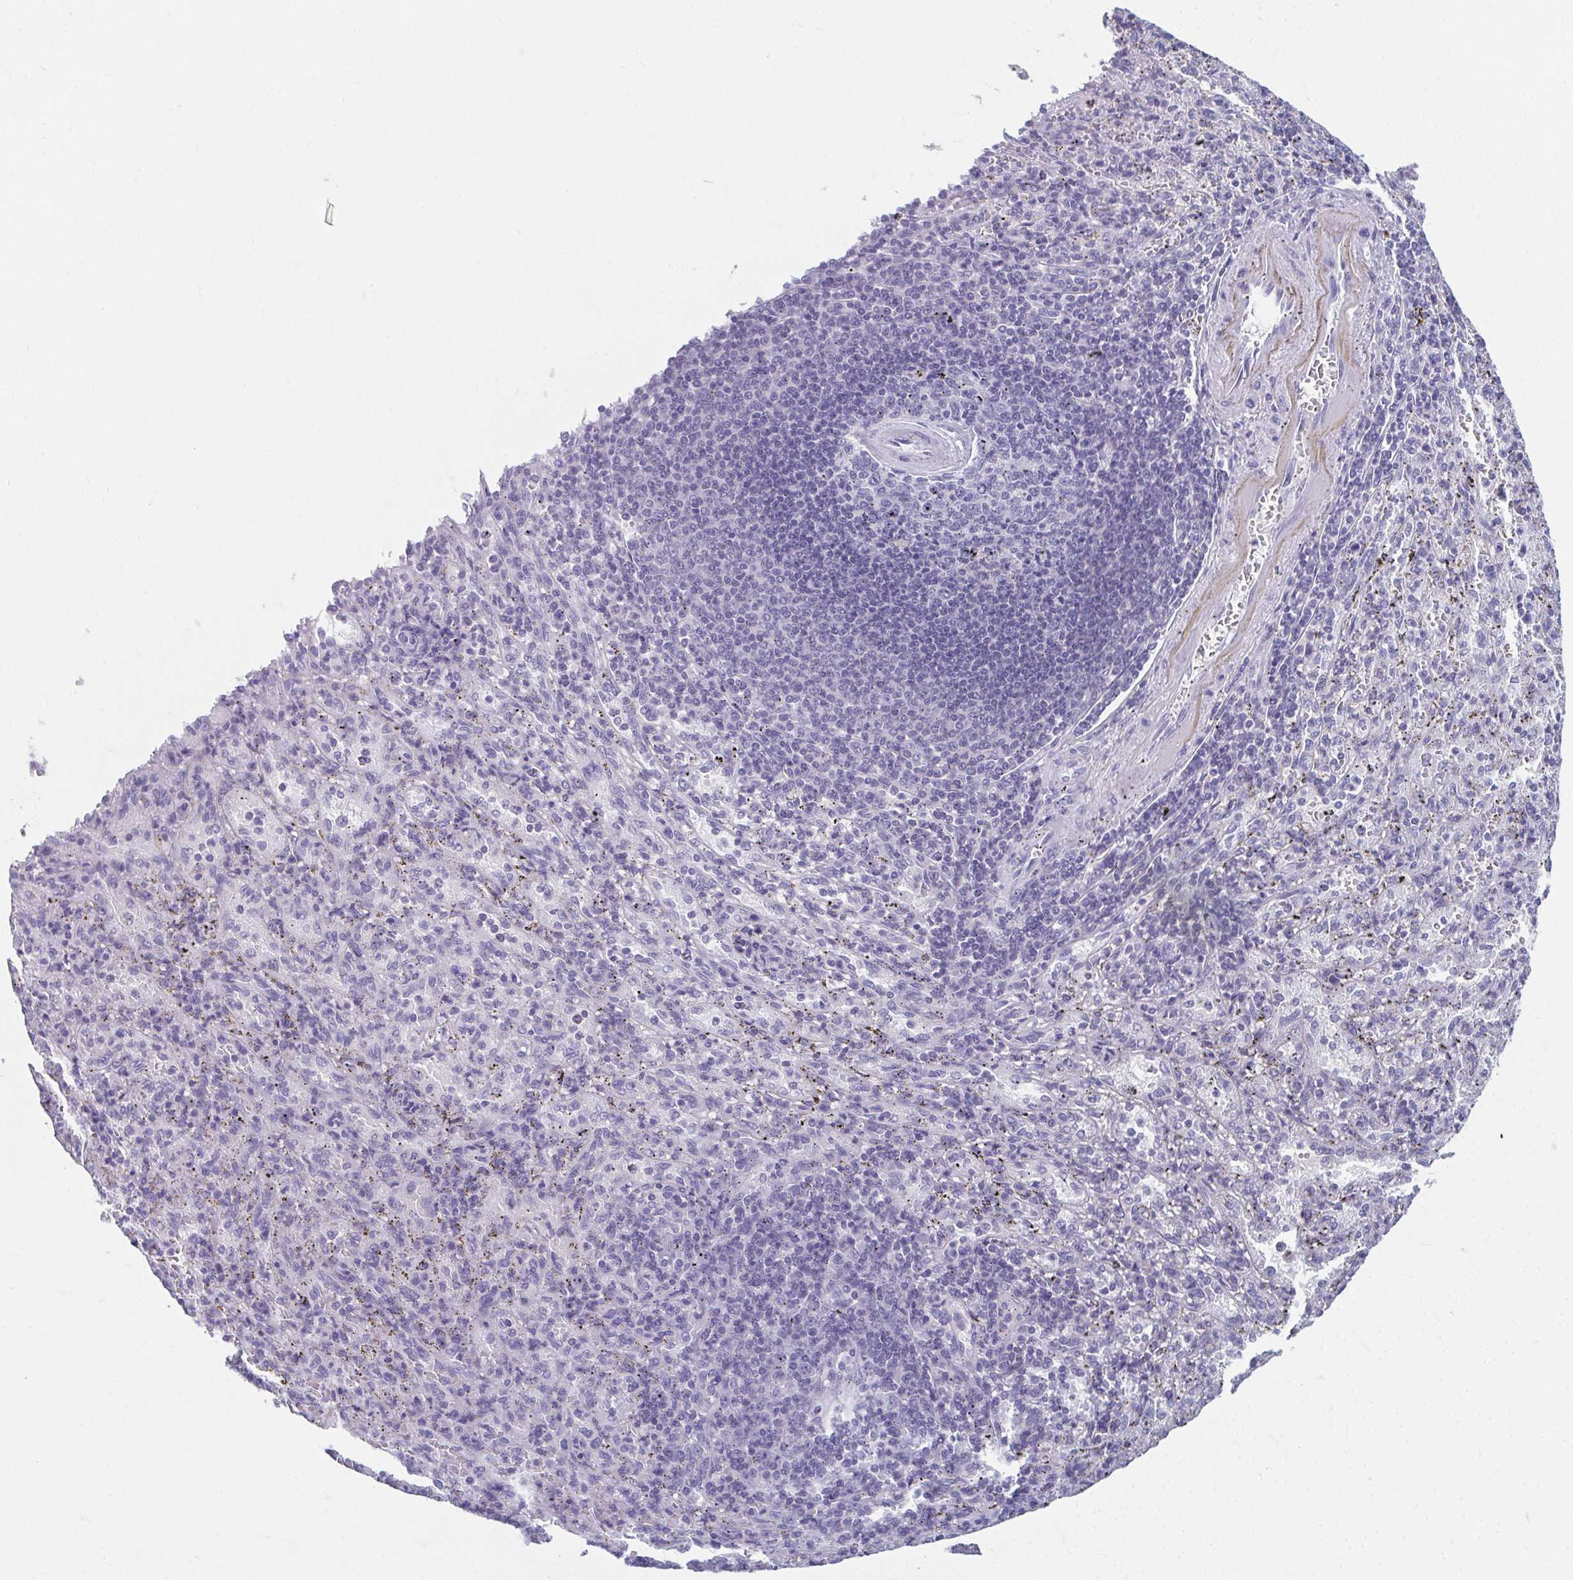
{"staining": {"intensity": "negative", "quantity": "none", "location": "none"}, "tissue": "spleen", "cell_type": "Cells in red pulp", "image_type": "normal", "snomed": [{"axis": "morphology", "description": "Normal tissue, NOS"}, {"axis": "topography", "description": "Spleen"}], "caption": "An immunohistochemistry photomicrograph of normal spleen is shown. There is no staining in cells in red pulp of spleen. (Stains: DAB IHC with hematoxylin counter stain, Microscopy: brightfield microscopy at high magnification).", "gene": "GHRL", "patient": {"sex": "male", "age": 57}}